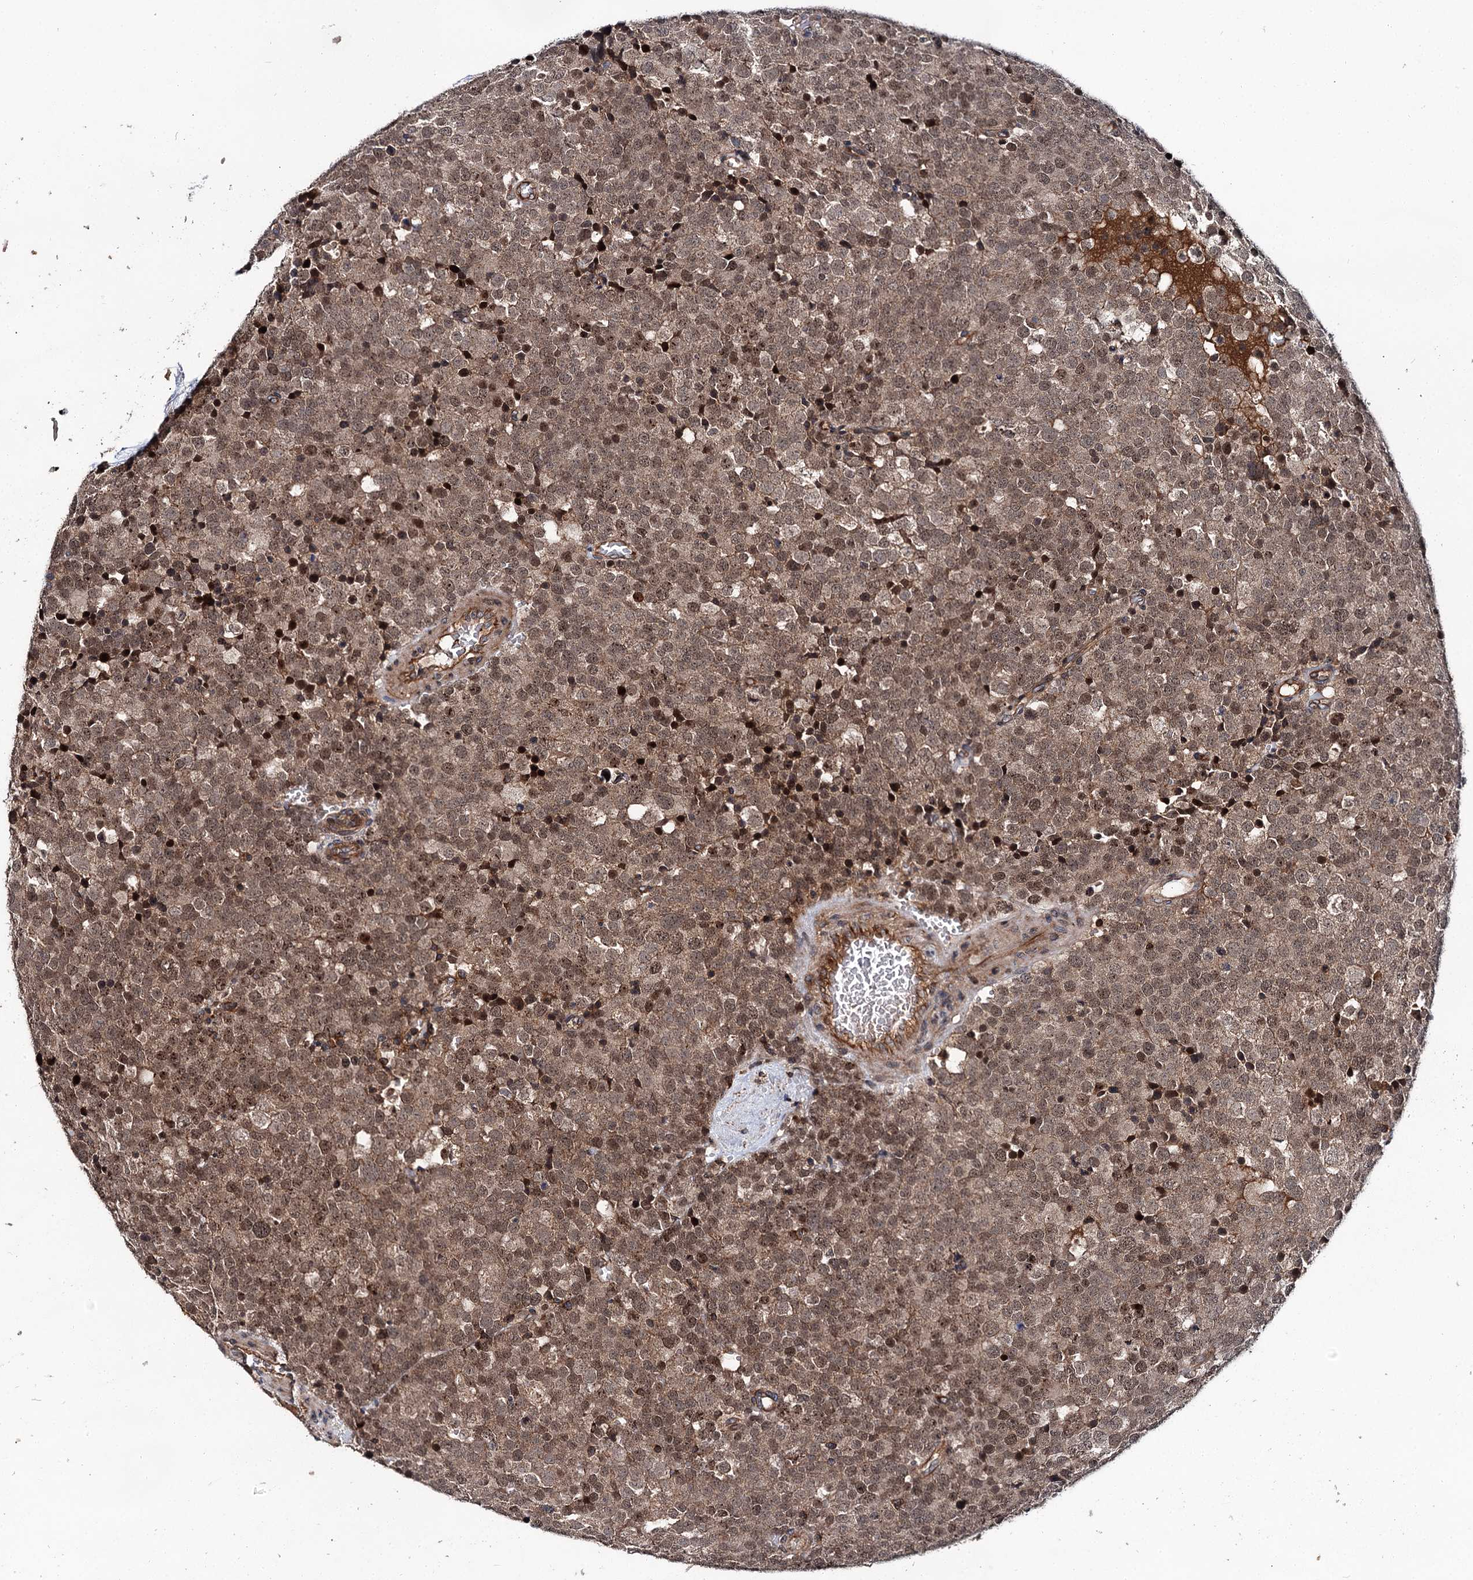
{"staining": {"intensity": "moderate", "quantity": ">75%", "location": "cytoplasmic/membranous,nuclear"}, "tissue": "testis cancer", "cell_type": "Tumor cells", "image_type": "cancer", "snomed": [{"axis": "morphology", "description": "Seminoma, NOS"}, {"axis": "topography", "description": "Testis"}], "caption": "Protein expression by IHC reveals moderate cytoplasmic/membranous and nuclear positivity in about >75% of tumor cells in testis cancer.", "gene": "ABLIM1", "patient": {"sex": "male", "age": 71}}